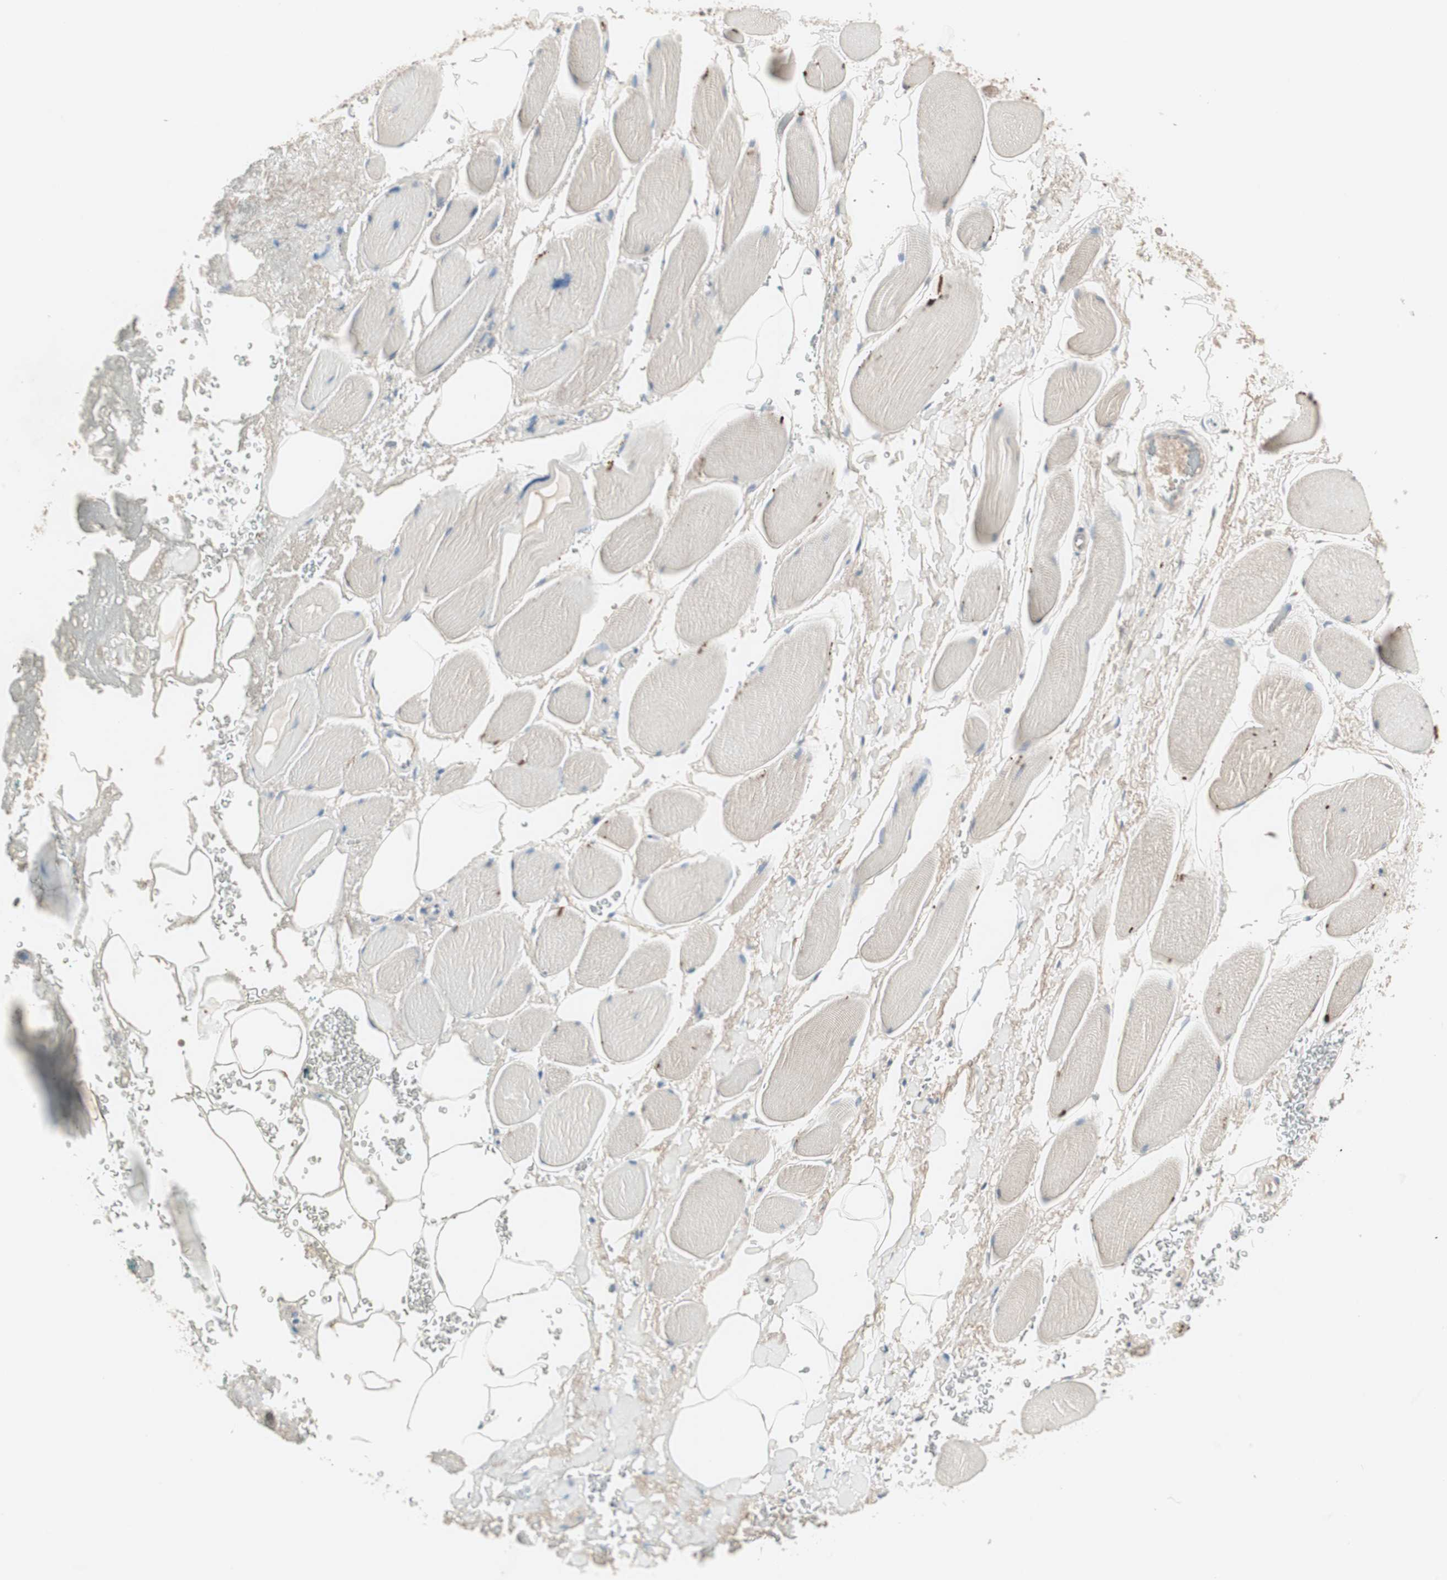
{"staining": {"intensity": "negative", "quantity": "none", "location": "none"}, "tissue": "adipose tissue", "cell_type": "Adipocytes", "image_type": "normal", "snomed": [{"axis": "morphology", "description": "Normal tissue, NOS"}, {"axis": "topography", "description": "Soft tissue"}, {"axis": "topography", "description": "Peripheral nerve tissue"}], "caption": "The photomicrograph demonstrates no staining of adipocytes in normal adipose tissue. (DAB (3,3'-diaminobenzidine) immunohistochemistry (IHC) visualized using brightfield microscopy, high magnification).", "gene": "FGFR4", "patient": {"sex": "female", "age": 71}}